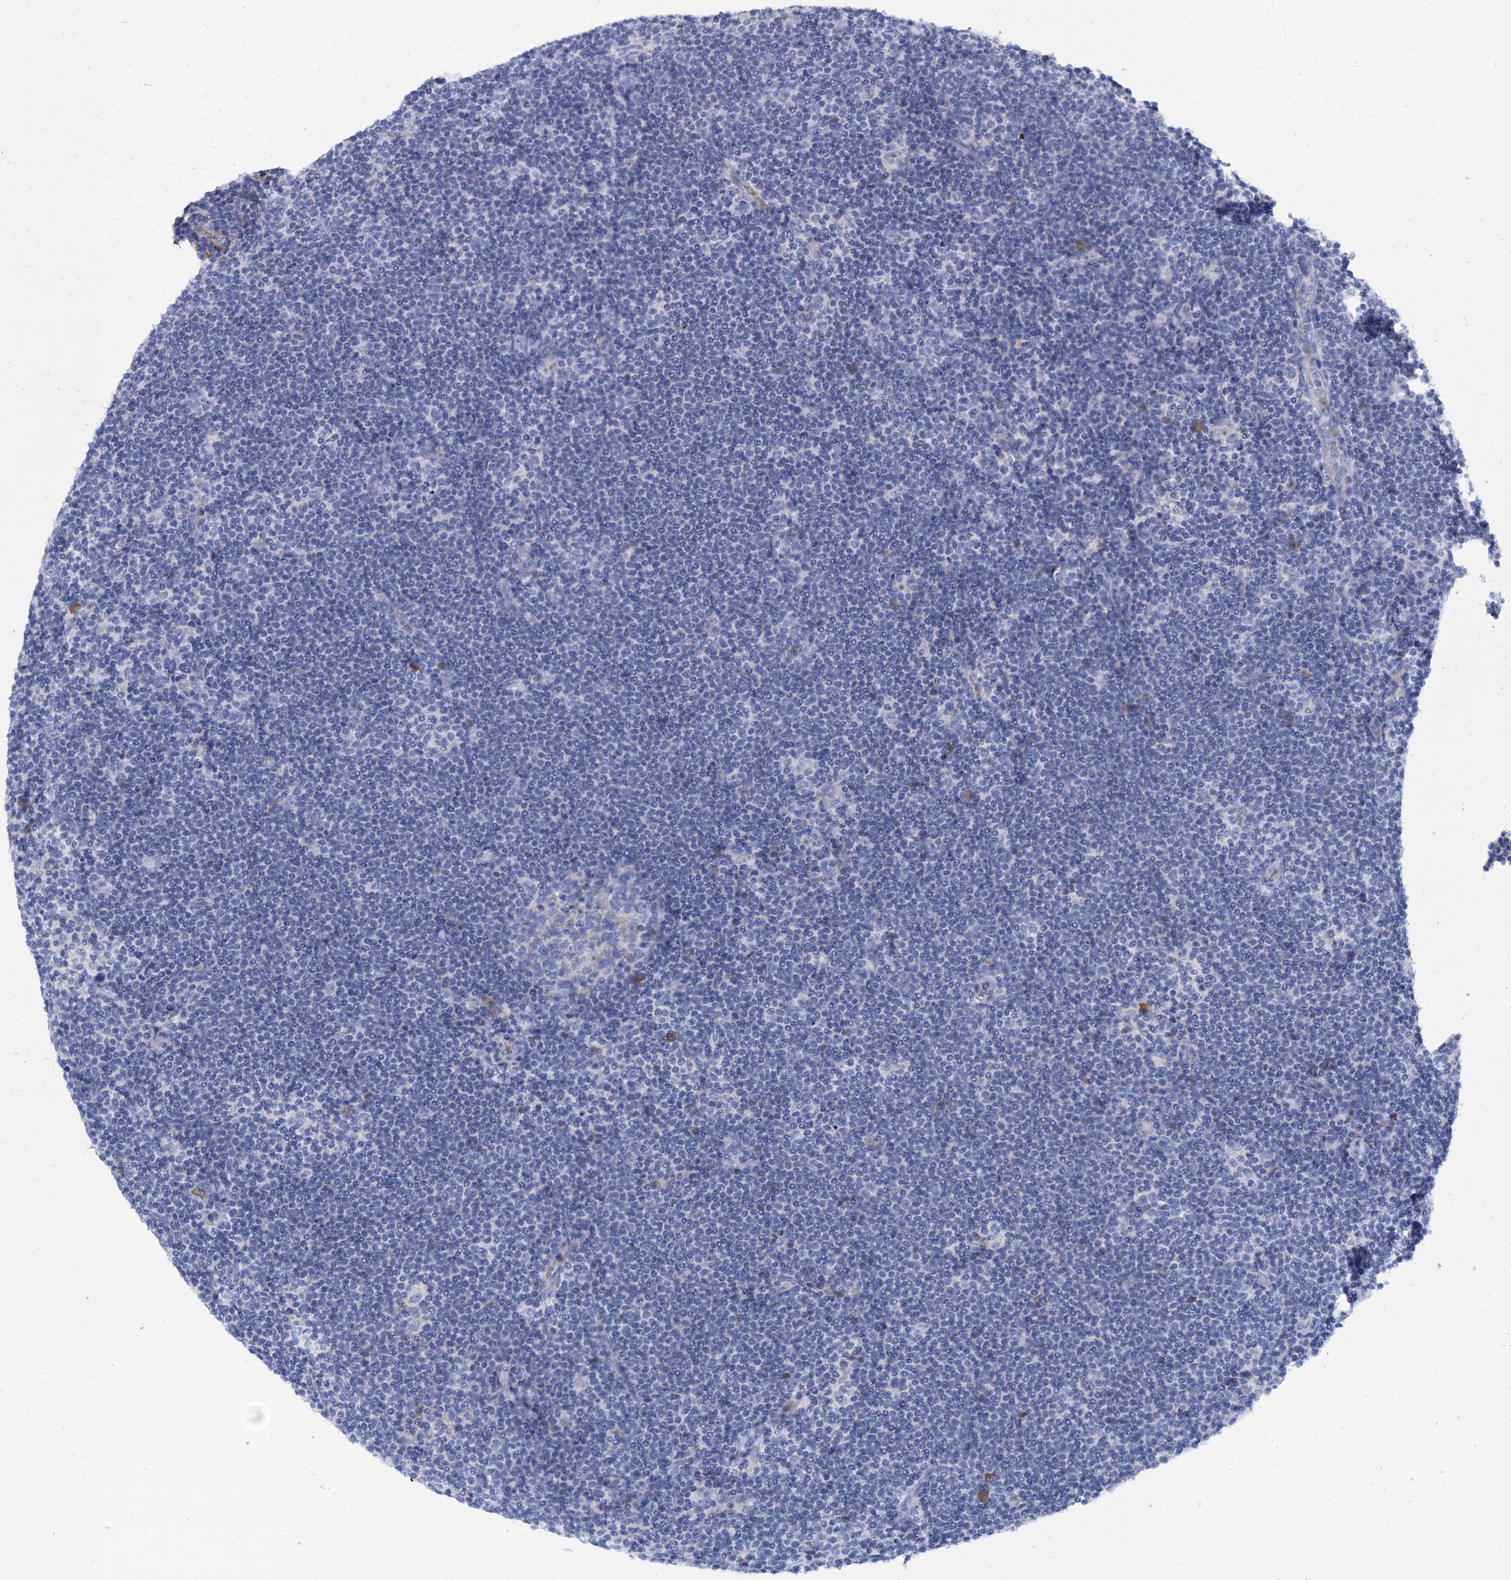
{"staining": {"intensity": "negative", "quantity": "none", "location": "none"}, "tissue": "lymphoma", "cell_type": "Tumor cells", "image_type": "cancer", "snomed": [{"axis": "morphology", "description": "Hodgkin's disease, NOS"}, {"axis": "topography", "description": "Lymph node"}], "caption": "Immunohistochemical staining of Hodgkin's disease reveals no significant expression in tumor cells.", "gene": "MYADML2", "patient": {"sex": "female", "age": 57}}